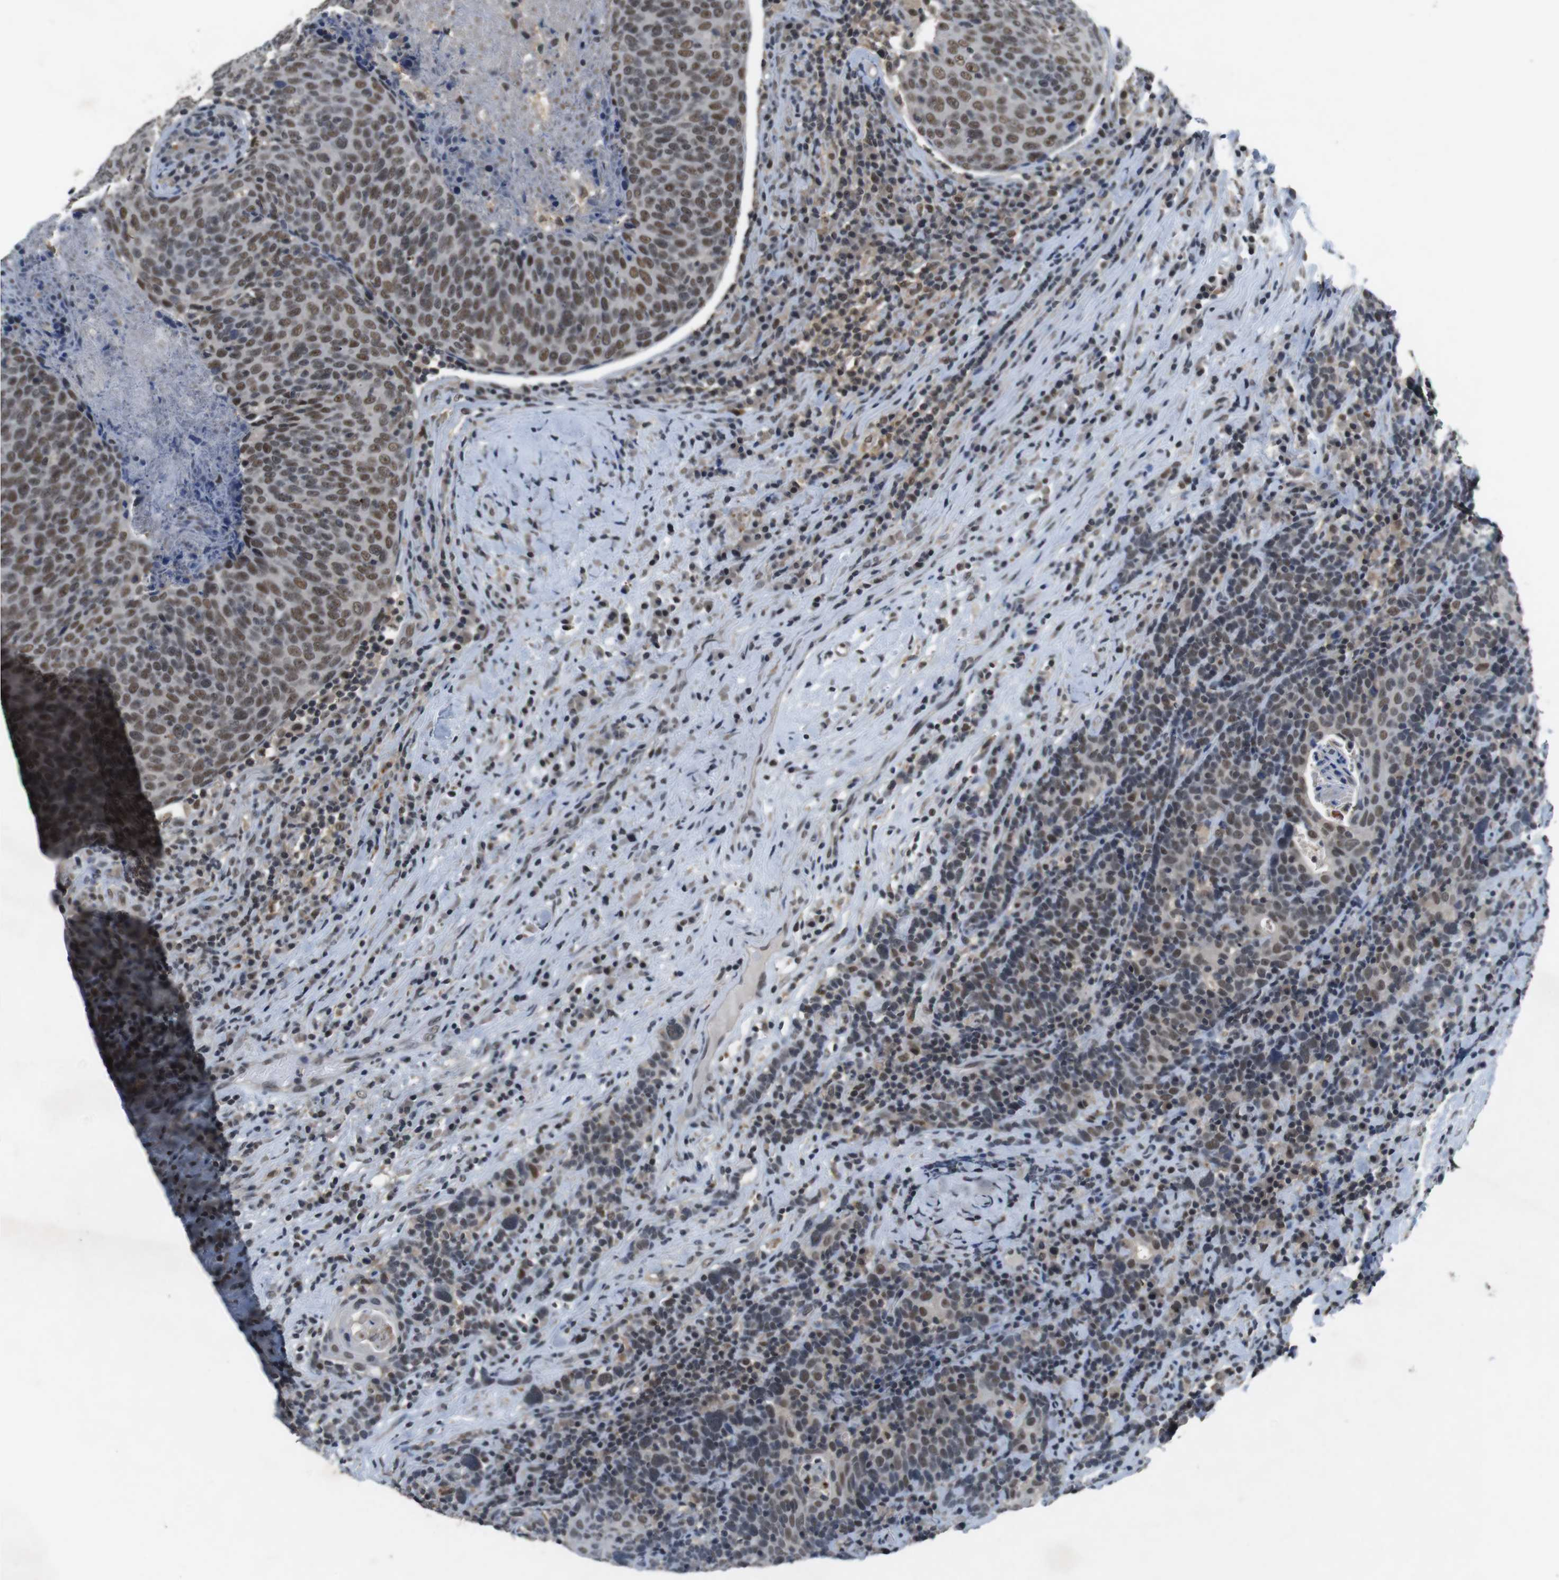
{"staining": {"intensity": "moderate", "quantity": "25%-75%", "location": "nuclear"}, "tissue": "head and neck cancer", "cell_type": "Tumor cells", "image_type": "cancer", "snomed": [{"axis": "morphology", "description": "Squamous cell carcinoma, NOS"}, {"axis": "morphology", "description": "Squamous cell carcinoma, metastatic, NOS"}, {"axis": "topography", "description": "Lymph node"}, {"axis": "topography", "description": "Head-Neck"}], "caption": "Metastatic squamous cell carcinoma (head and neck) stained with DAB (3,3'-diaminobenzidine) immunohistochemistry (IHC) demonstrates medium levels of moderate nuclear expression in approximately 25%-75% of tumor cells. (DAB IHC, brown staining for protein, blue staining for nuclei).", "gene": "USP7", "patient": {"sex": "male", "age": 62}}